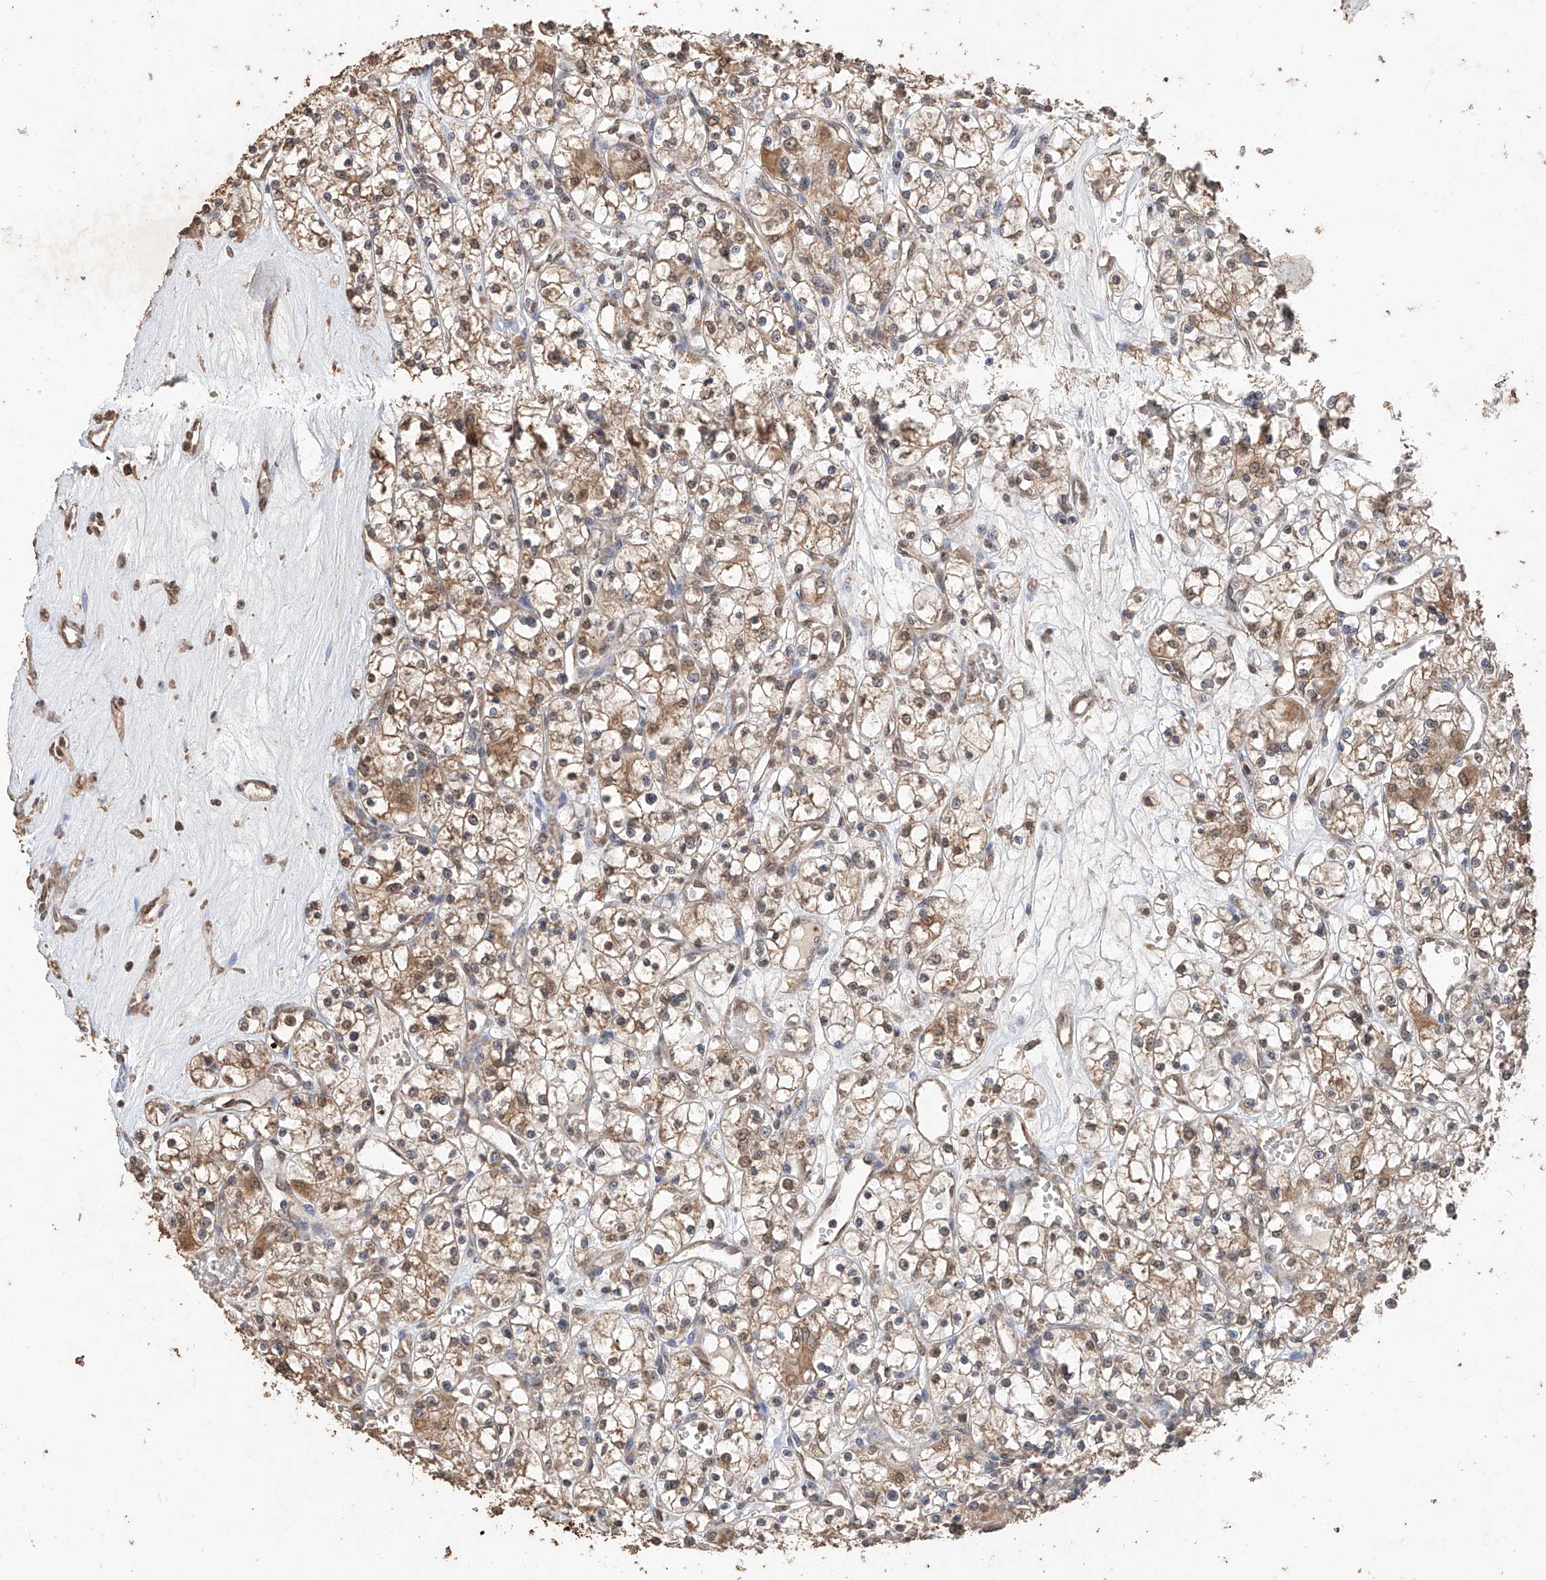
{"staining": {"intensity": "moderate", "quantity": ">75%", "location": "cytoplasmic/membranous,nuclear"}, "tissue": "renal cancer", "cell_type": "Tumor cells", "image_type": "cancer", "snomed": [{"axis": "morphology", "description": "Adenocarcinoma, NOS"}, {"axis": "topography", "description": "Kidney"}], "caption": "Protein expression analysis of human adenocarcinoma (renal) reveals moderate cytoplasmic/membranous and nuclear expression in about >75% of tumor cells. (Brightfield microscopy of DAB IHC at high magnification).", "gene": "ELOVL1", "patient": {"sex": "female", "age": 59}}